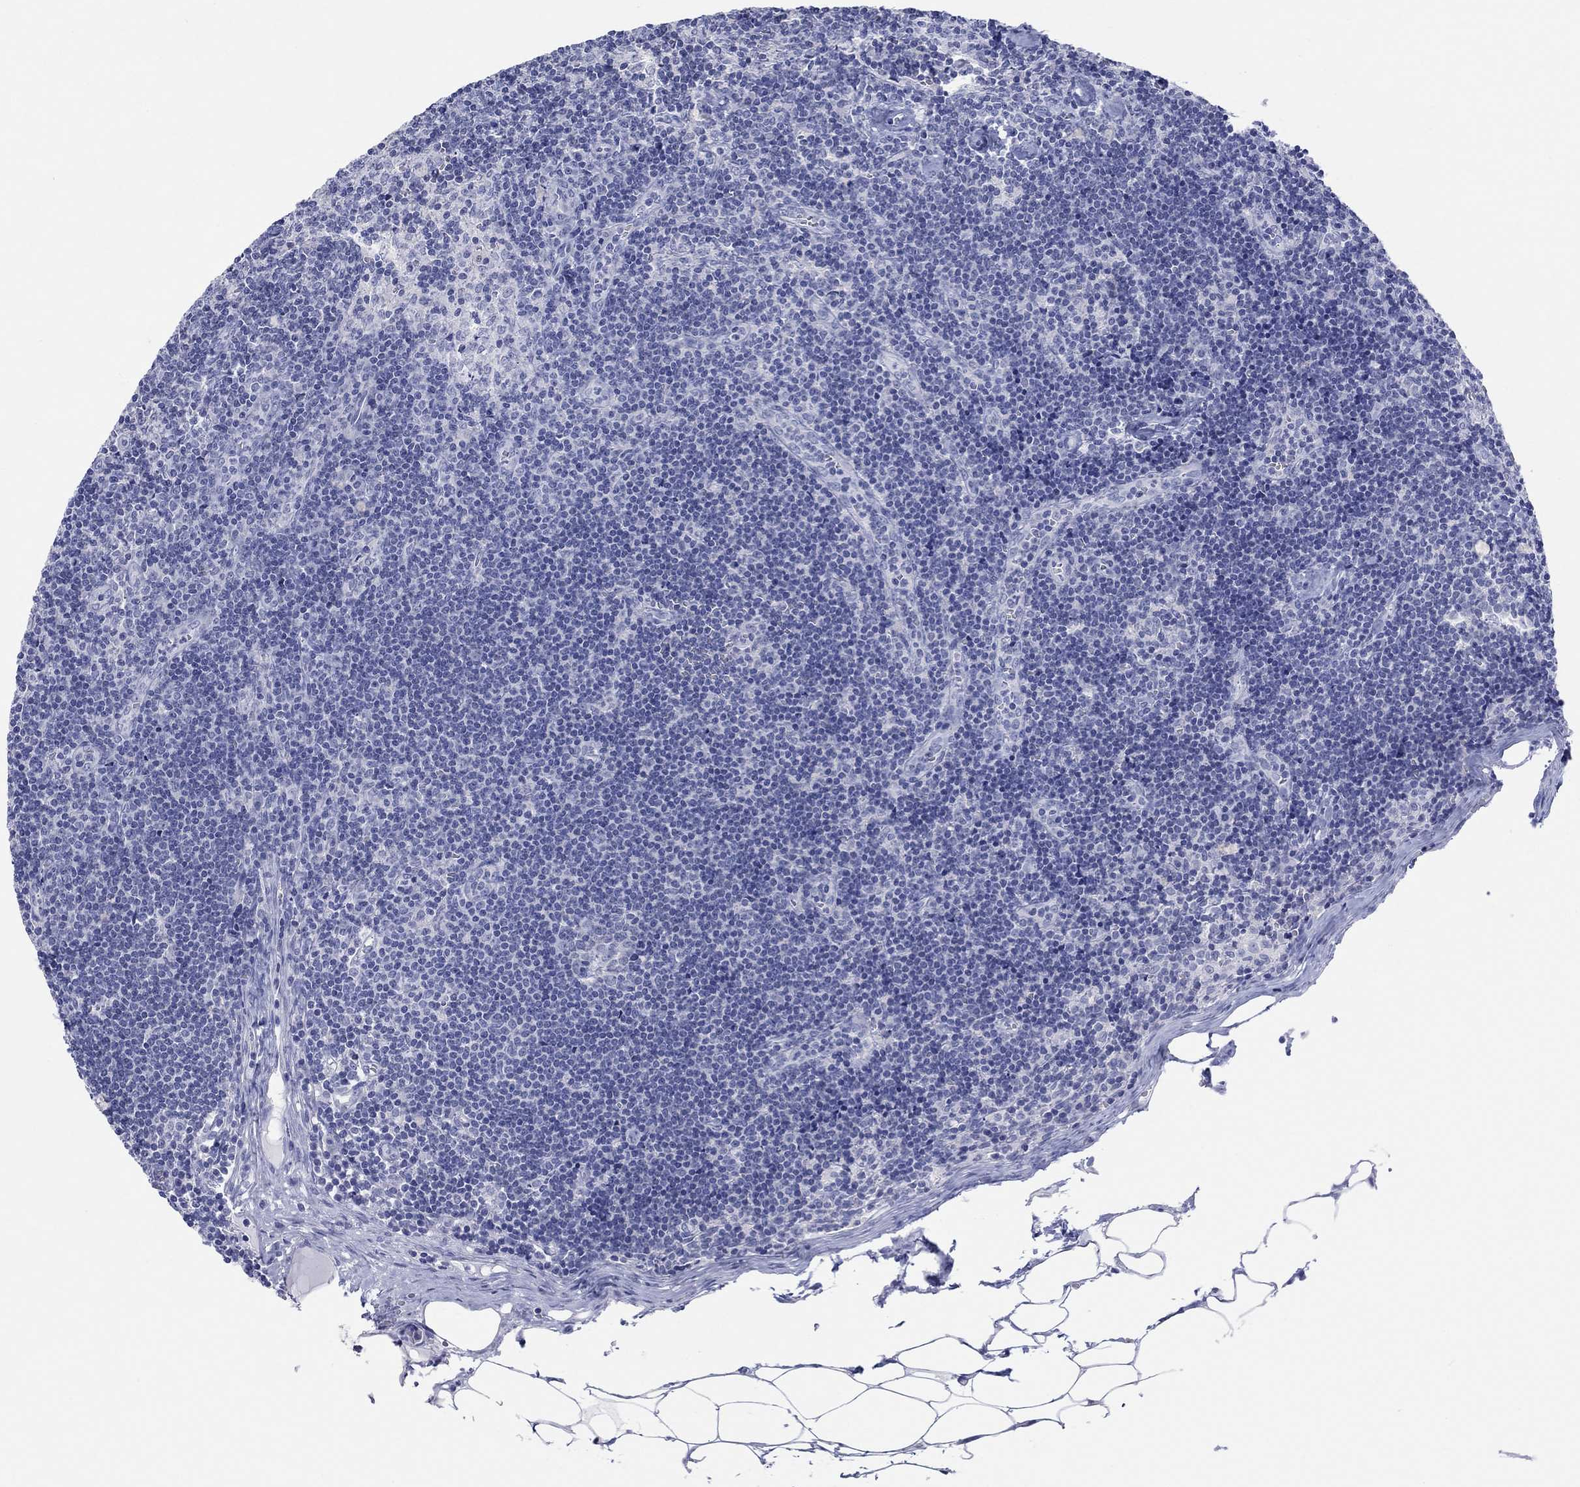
{"staining": {"intensity": "negative", "quantity": "none", "location": "none"}, "tissue": "lymph node", "cell_type": "Germinal center cells", "image_type": "normal", "snomed": [{"axis": "morphology", "description": "Normal tissue, NOS"}, {"axis": "topography", "description": "Lymph node"}], "caption": "Immunohistochemistry of normal lymph node demonstrates no expression in germinal center cells.", "gene": "MAGEB6", "patient": {"sex": "female", "age": 51}}